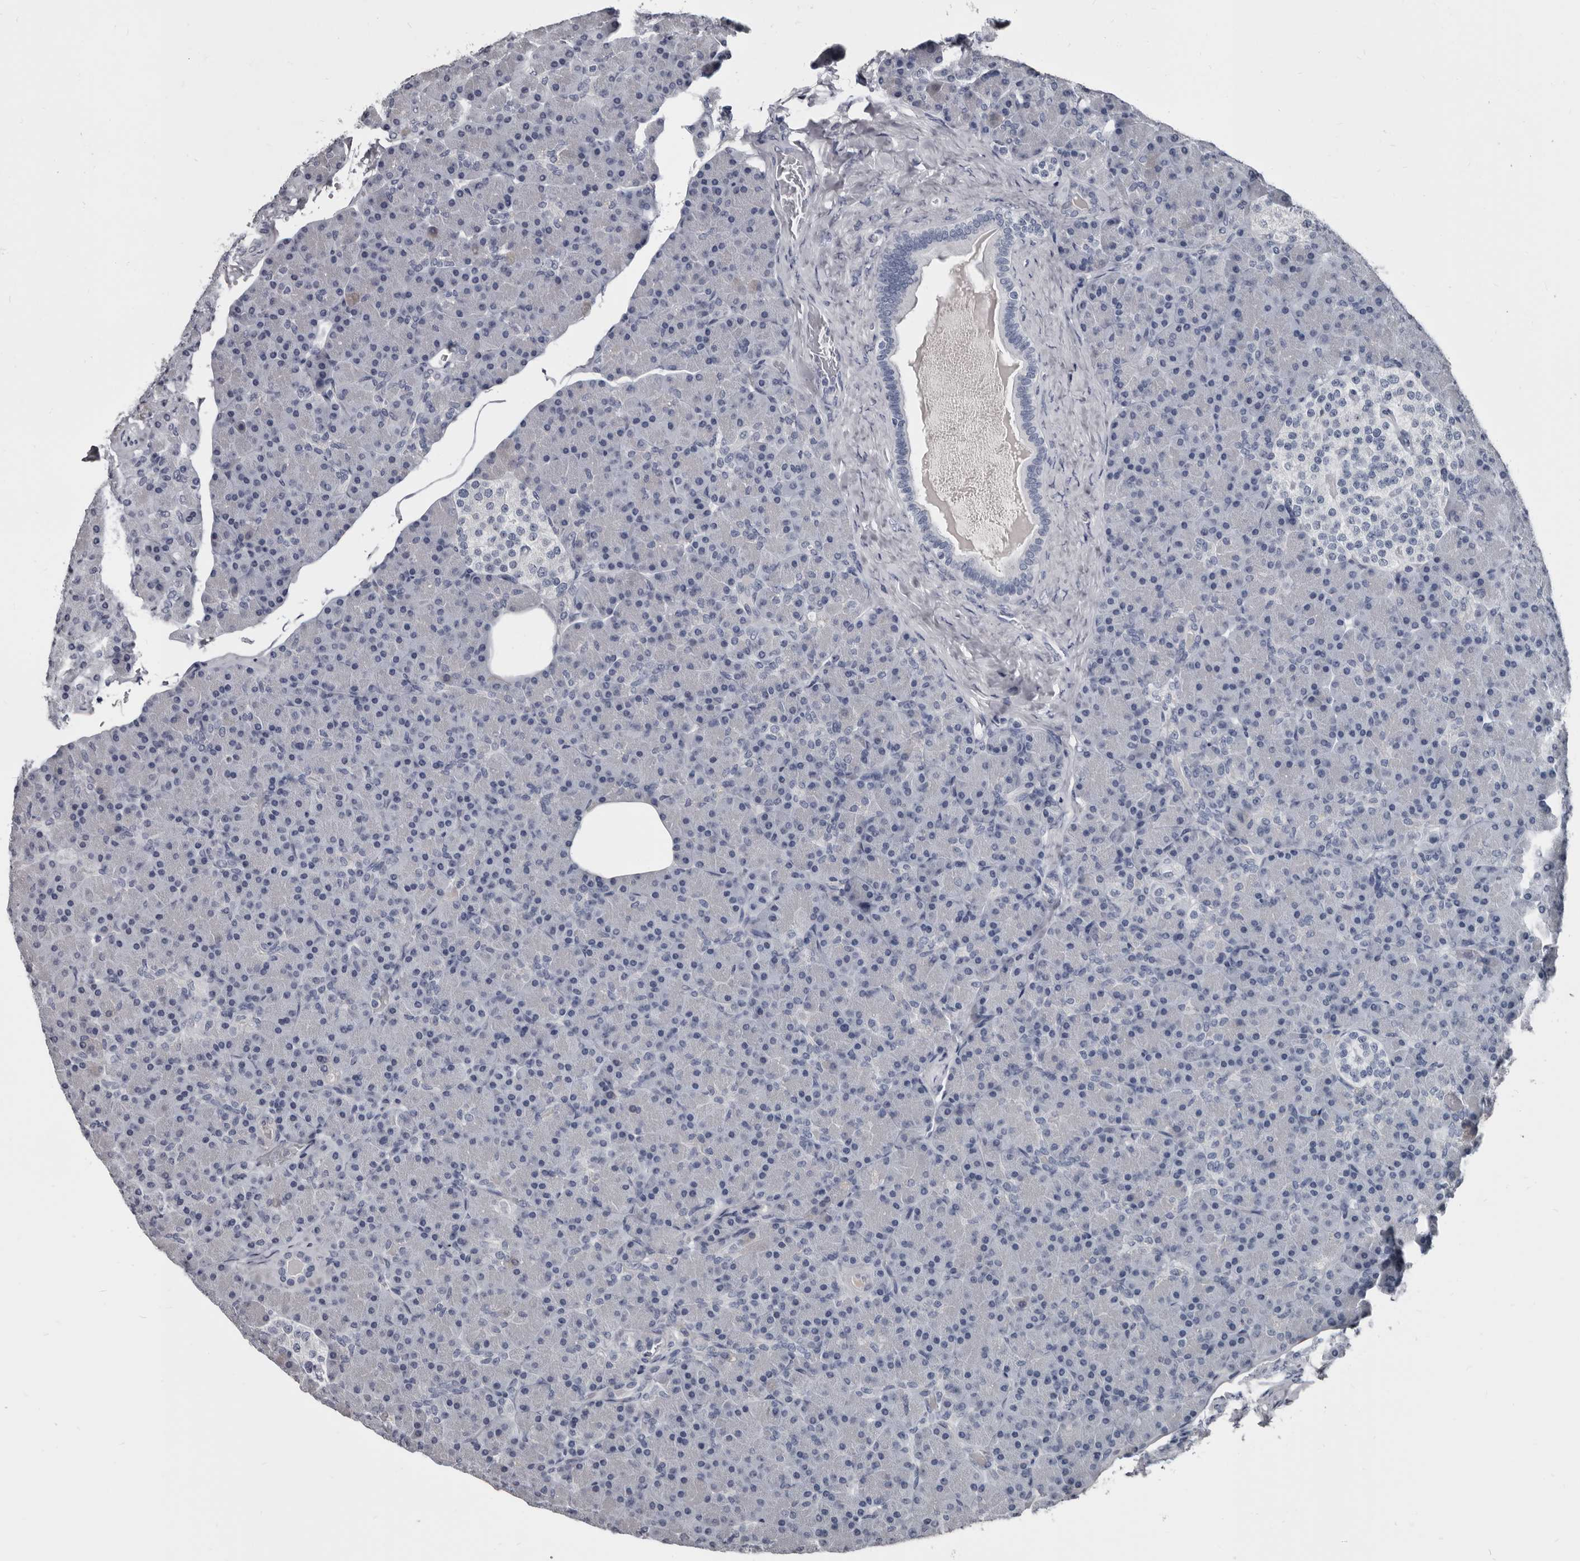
{"staining": {"intensity": "negative", "quantity": "none", "location": "none"}, "tissue": "pancreas", "cell_type": "Exocrine glandular cells", "image_type": "normal", "snomed": [{"axis": "morphology", "description": "Normal tissue, NOS"}, {"axis": "topography", "description": "Pancreas"}], "caption": "The histopathology image shows no significant positivity in exocrine glandular cells of pancreas. The staining was performed using DAB (3,3'-diaminobenzidine) to visualize the protein expression in brown, while the nuclei were stained in blue with hematoxylin (Magnification: 20x).", "gene": "GREB1", "patient": {"sex": "female", "age": 43}}